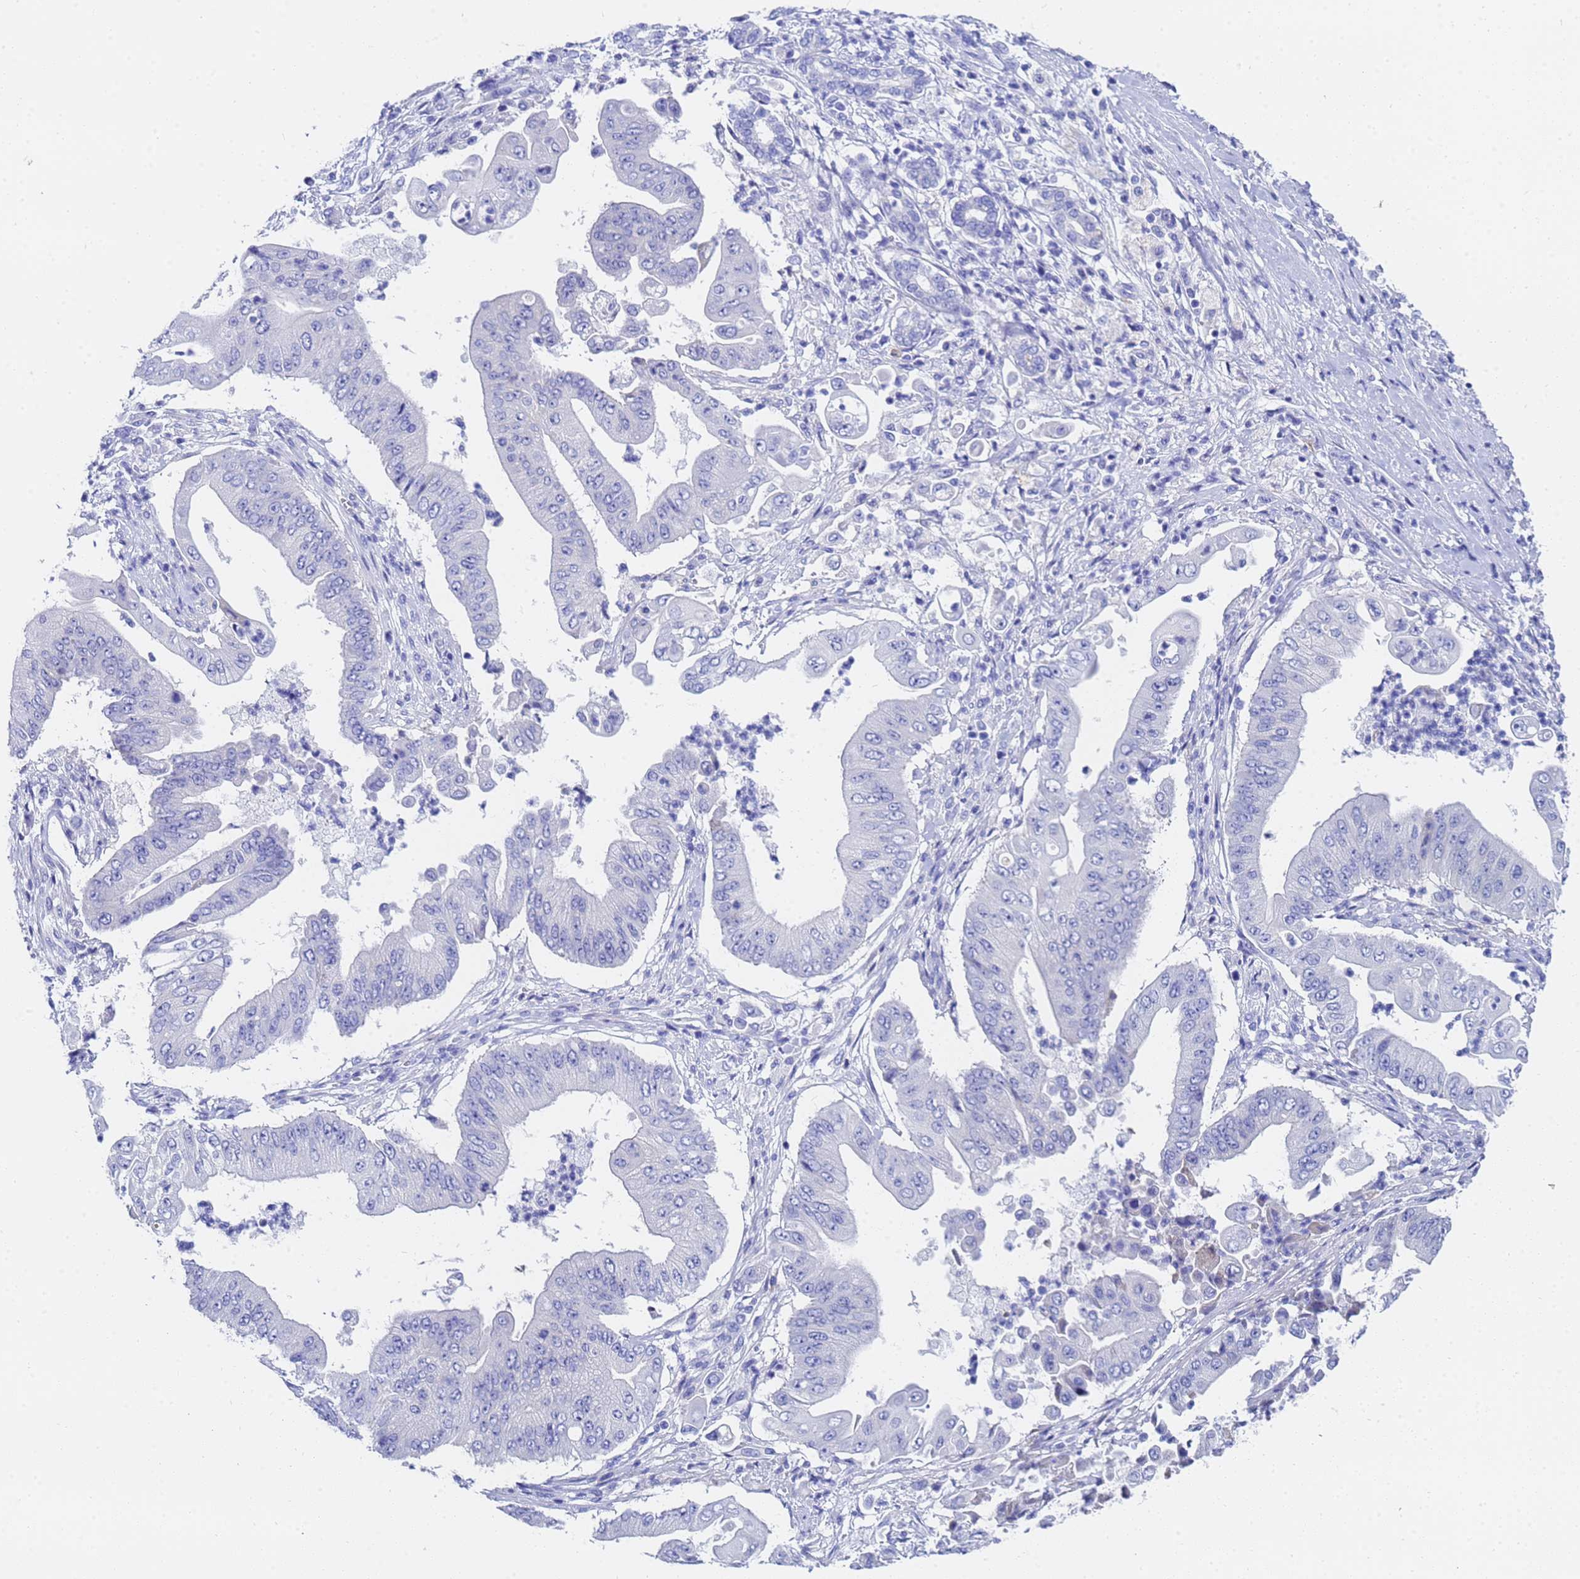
{"staining": {"intensity": "negative", "quantity": "none", "location": "none"}, "tissue": "pancreatic cancer", "cell_type": "Tumor cells", "image_type": "cancer", "snomed": [{"axis": "morphology", "description": "Adenocarcinoma, NOS"}, {"axis": "topography", "description": "Pancreas"}], "caption": "A micrograph of human pancreatic adenocarcinoma is negative for staining in tumor cells. The staining is performed using DAB (3,3'-diaminobenzidine) brown chromogen with nuclei counter-stained in using hematoxylin.", "gene": "C2orf72", "patient": {"sex": "female", "age": 77}}